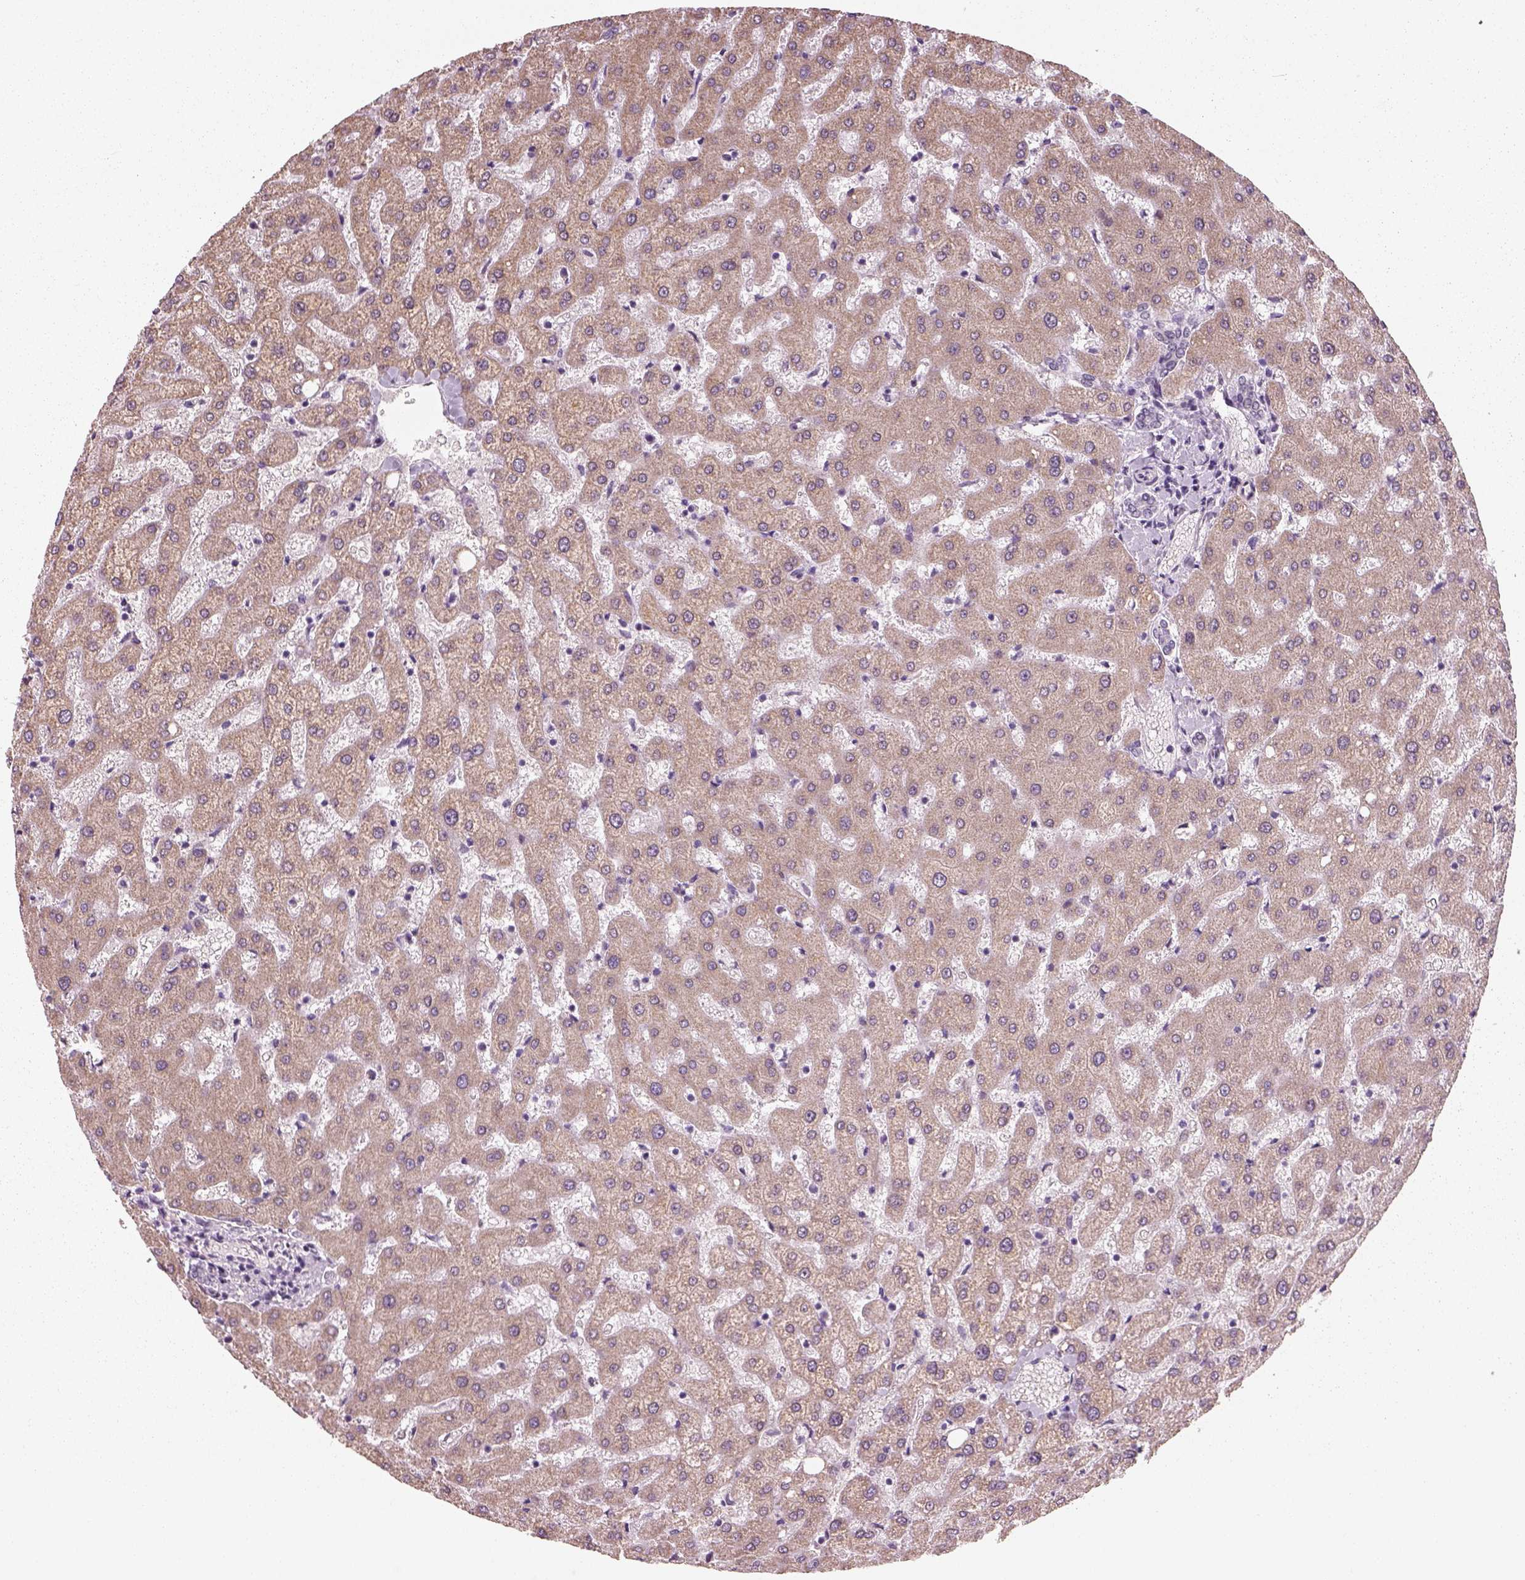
{"staining": {"intensity": "negative", "quantity": "none", "location": "none"}, "tissue": "liver", "cell_type": "Cholangiocytes", "image_type": "normal", "snomed": [{"axis": "morphology", "description": "Normal tissue, NOS"}, {"axis": "topography", "description": "Liver"}], "caption": "The photomicrograph exhibits no significant positivity in cholangiocytes of liver.", "gene": "NAT8B", "patient": {"sex": "female", "age": 50}}